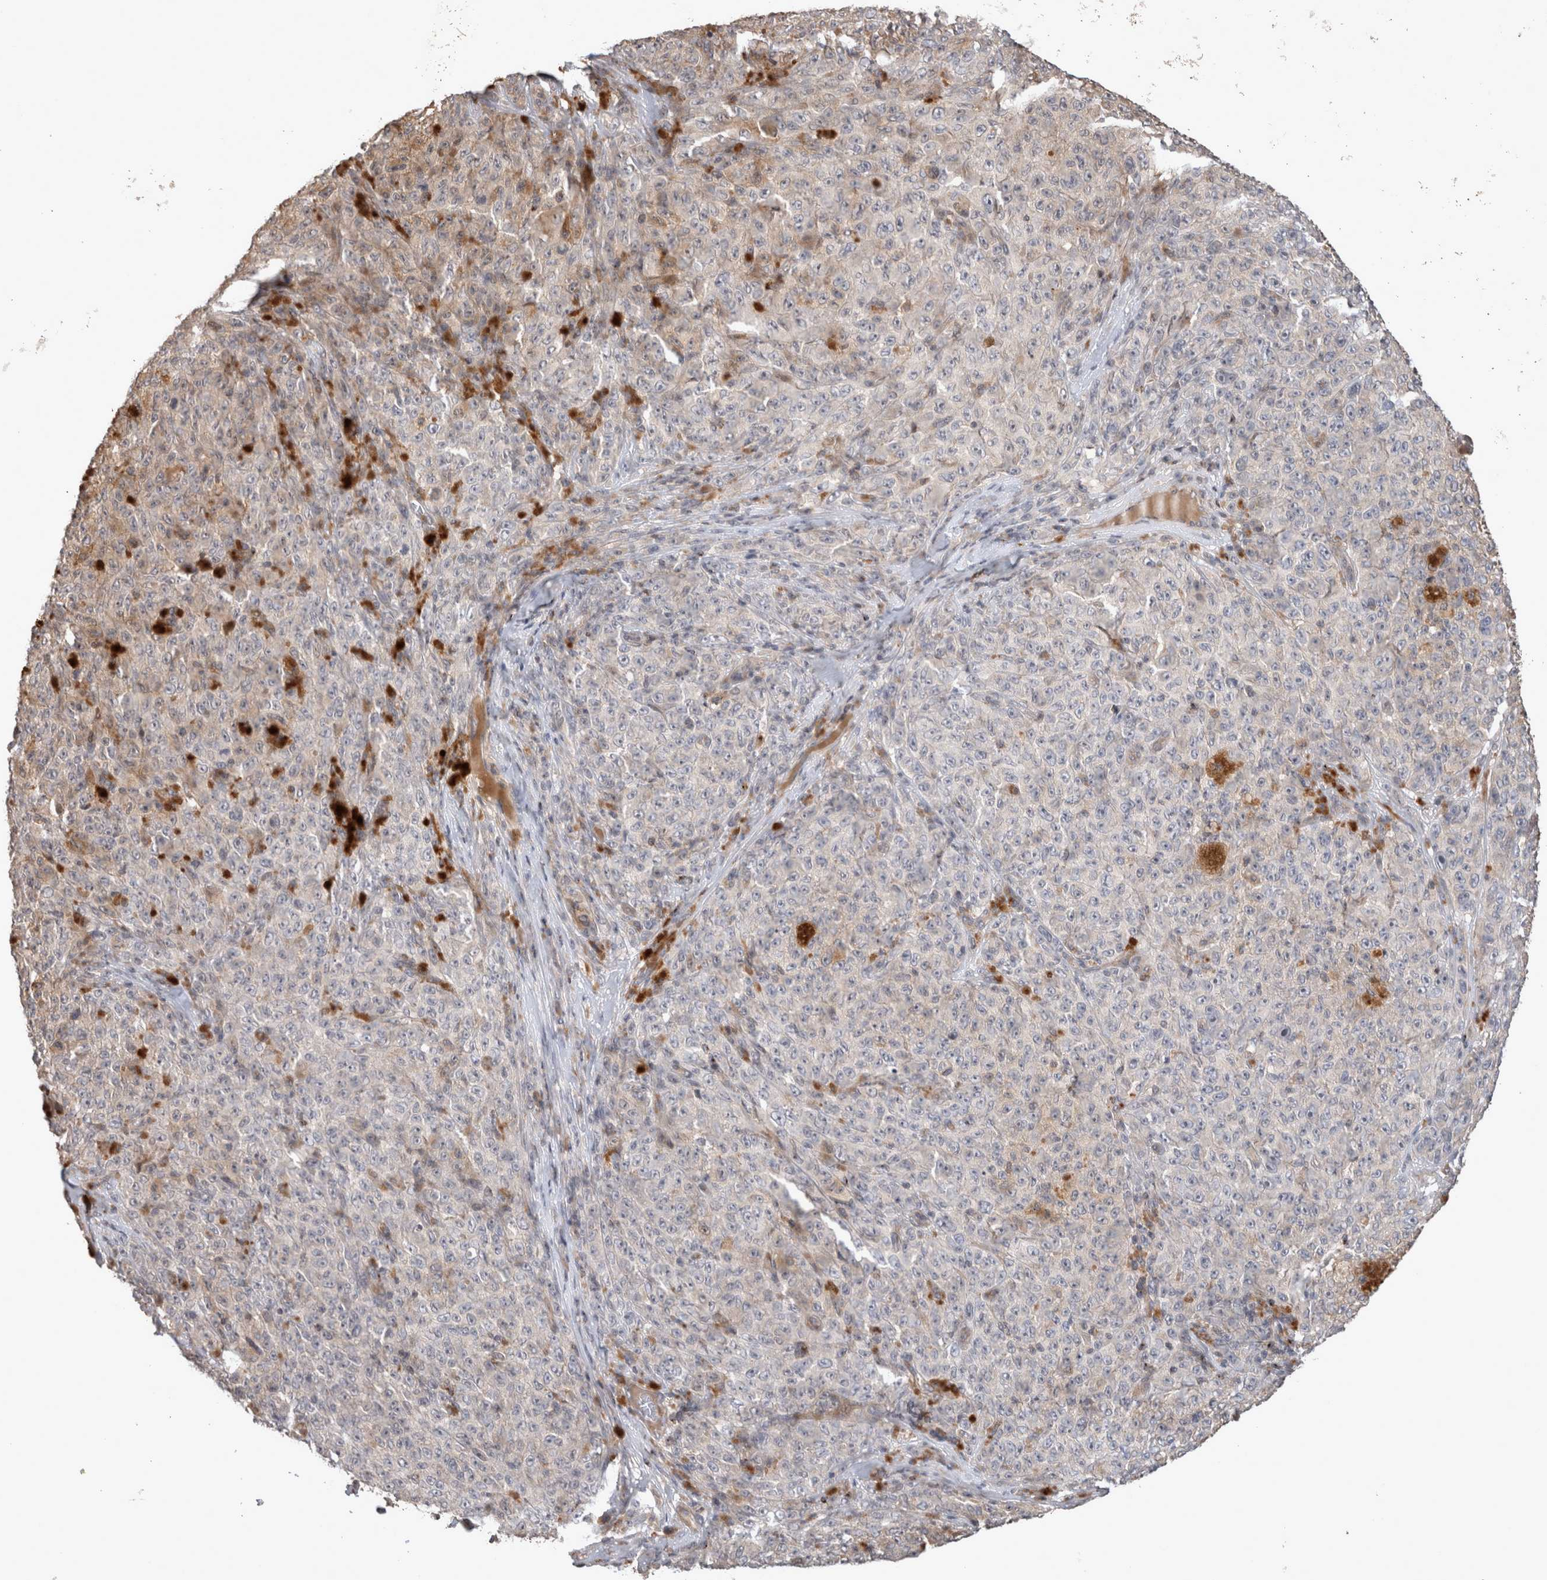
{"staining": {"intensity": "negative", "quantity": "none", "location": "none"}, "tissue": "melanoma", "cell_type": "Tumor cells", "image_type": "cancer", "snomed": [{"axis": "morphology", "description": "Malignant melanoma, NOS"}, {"axis": "topography", "description": "Skin"}], "caption": "Immunohistochemistry photomicrograph of neoplastic tissue: malignant melanoma stained with DAB displays no significant protein expression in tumor cells.", "gene": "SERAC1", "patient": {"sex": "female", "age": 82}}